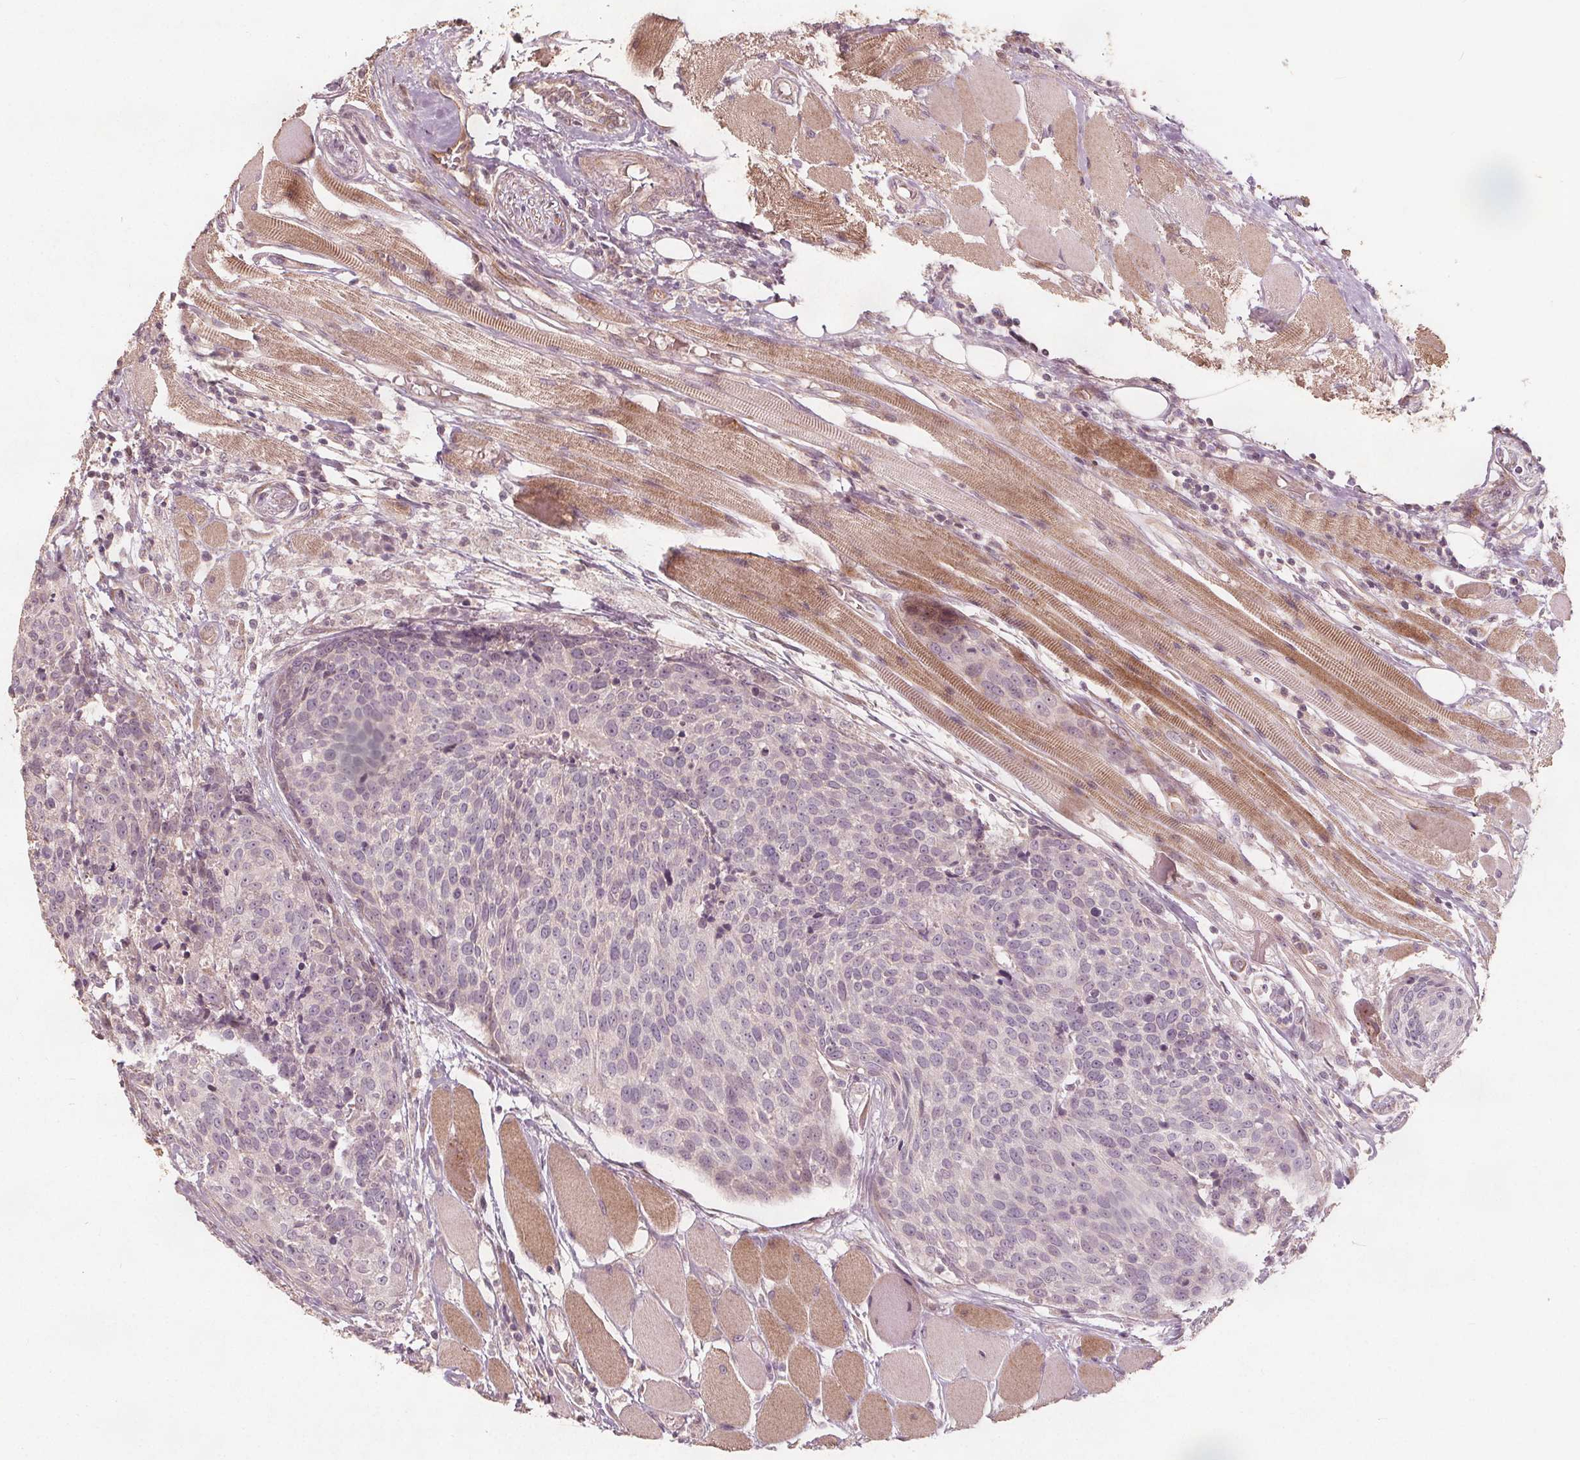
{"staining": {"intensity": "negative", "quantity": "none", "location": "none"}, "tissue": "head and neck cancer", "cell_type": "Tumor cells", "image_type": "cancer", "snomed": [{"axis": "morphology", "description": "Squamous cell carcinoma, NOS"}, {"axis": "topography", "description": "Oral tissue"}, {"axis": "topography", "description": "Head-Neck"}], "caption": "IHC histopathology image of head and neck squamous cell carcinoma stained for a protein (brown), which displays no staining in tumor cells.", "gene": "PTPRT", "patient": {"sex": "male", "age": 64}}